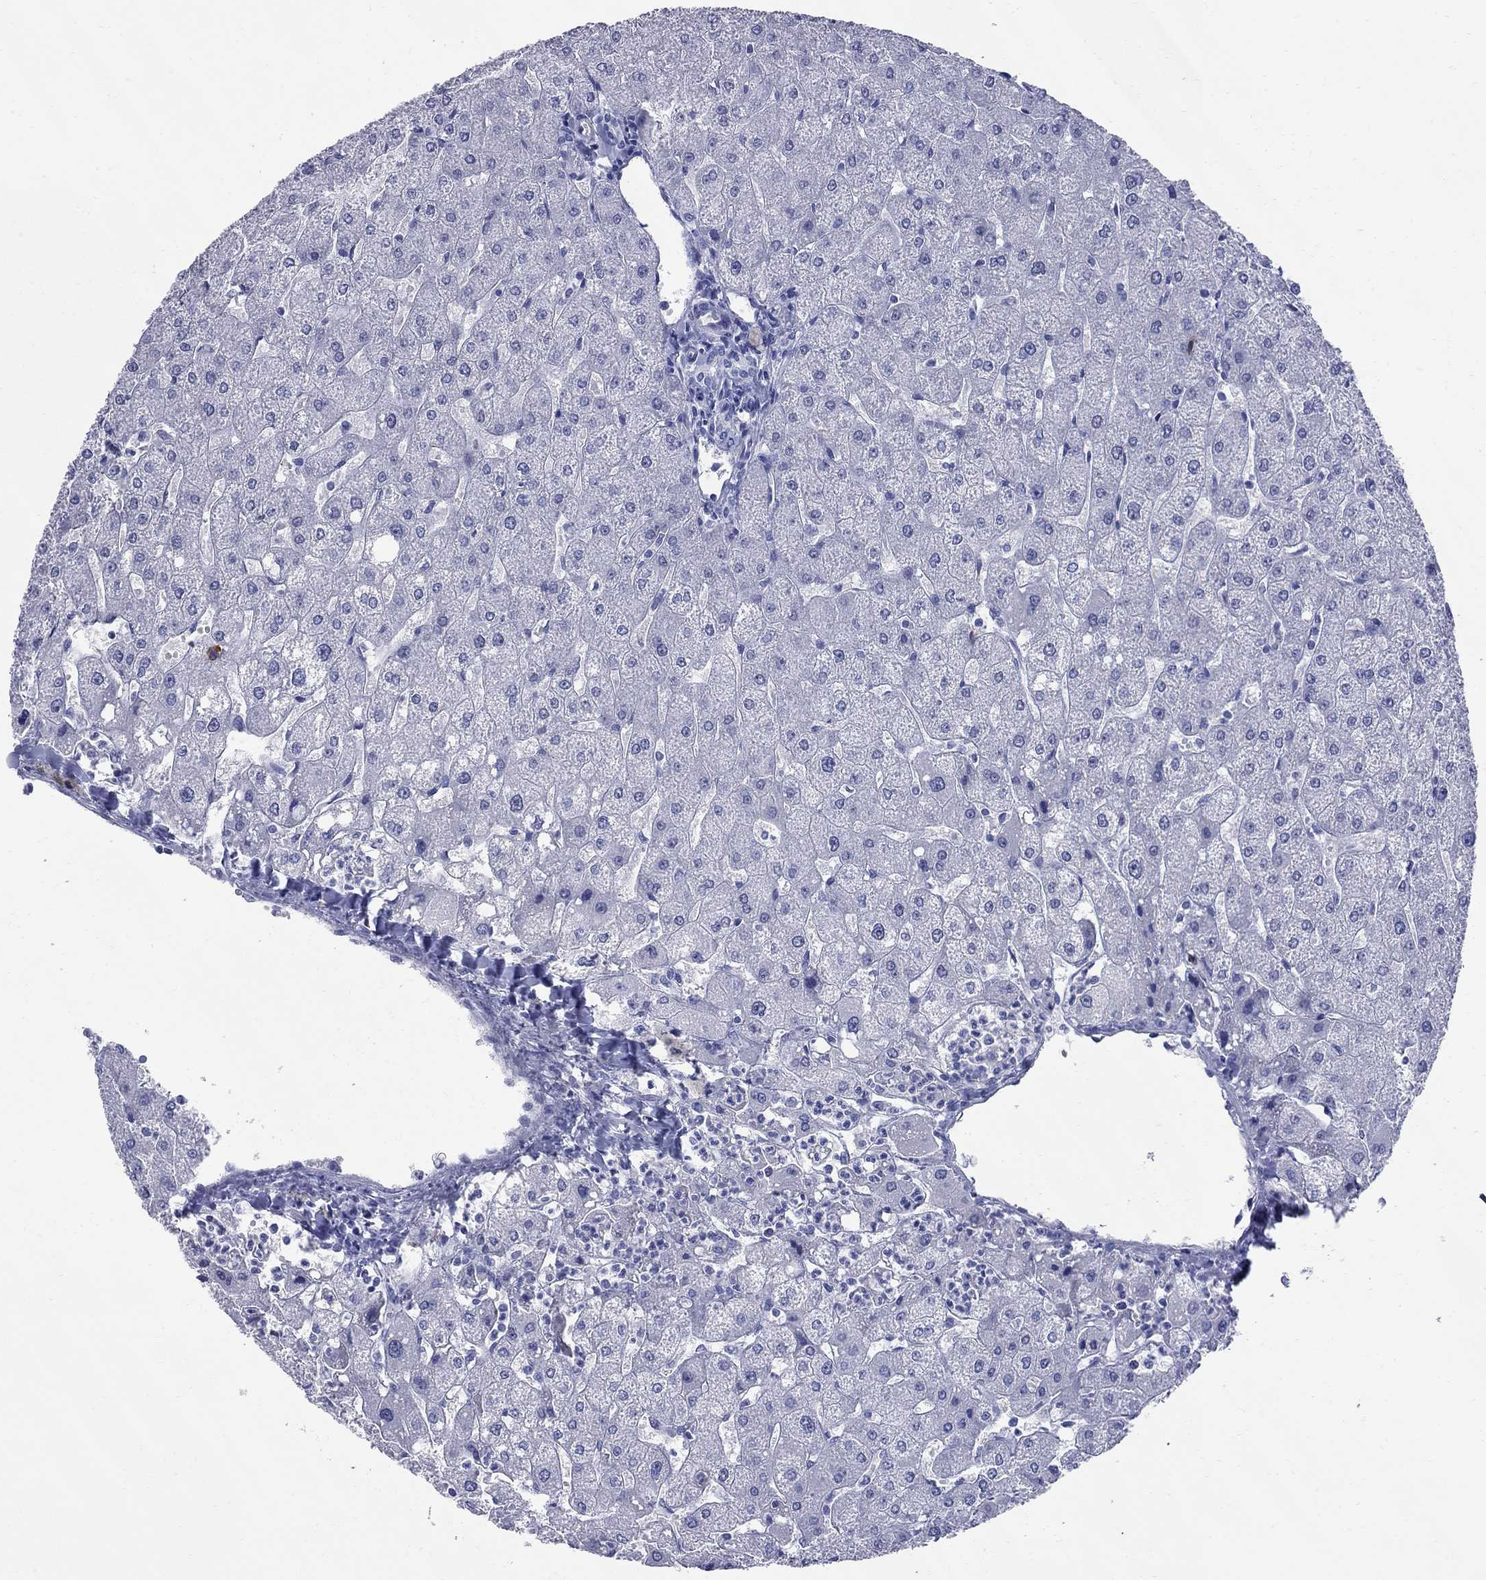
{"staining": {"intensity": "negative", "quantity": "none", "location": "none"}, "tissue": "liver", "cell_type": "Cholangiocytes", "image_type": "normal", "snomed": [{"axis": "morphology", "description": "Normal tissue, NOS"}, {"axis": "topography", "description": "Liver"}], "caption": "DAB (3,3'-diaminobenzidine) immunohistochemical staining of benign liver demonstrates no significant positivity in cholangiocytes. The staining was performed using DAB to visualize the protein expression in brown, while the nuclei were stained in blue with hematoxylin (Magnification: 20x).", "gene": "TACC3", "patient": {"sex": "male", "age": 67}}